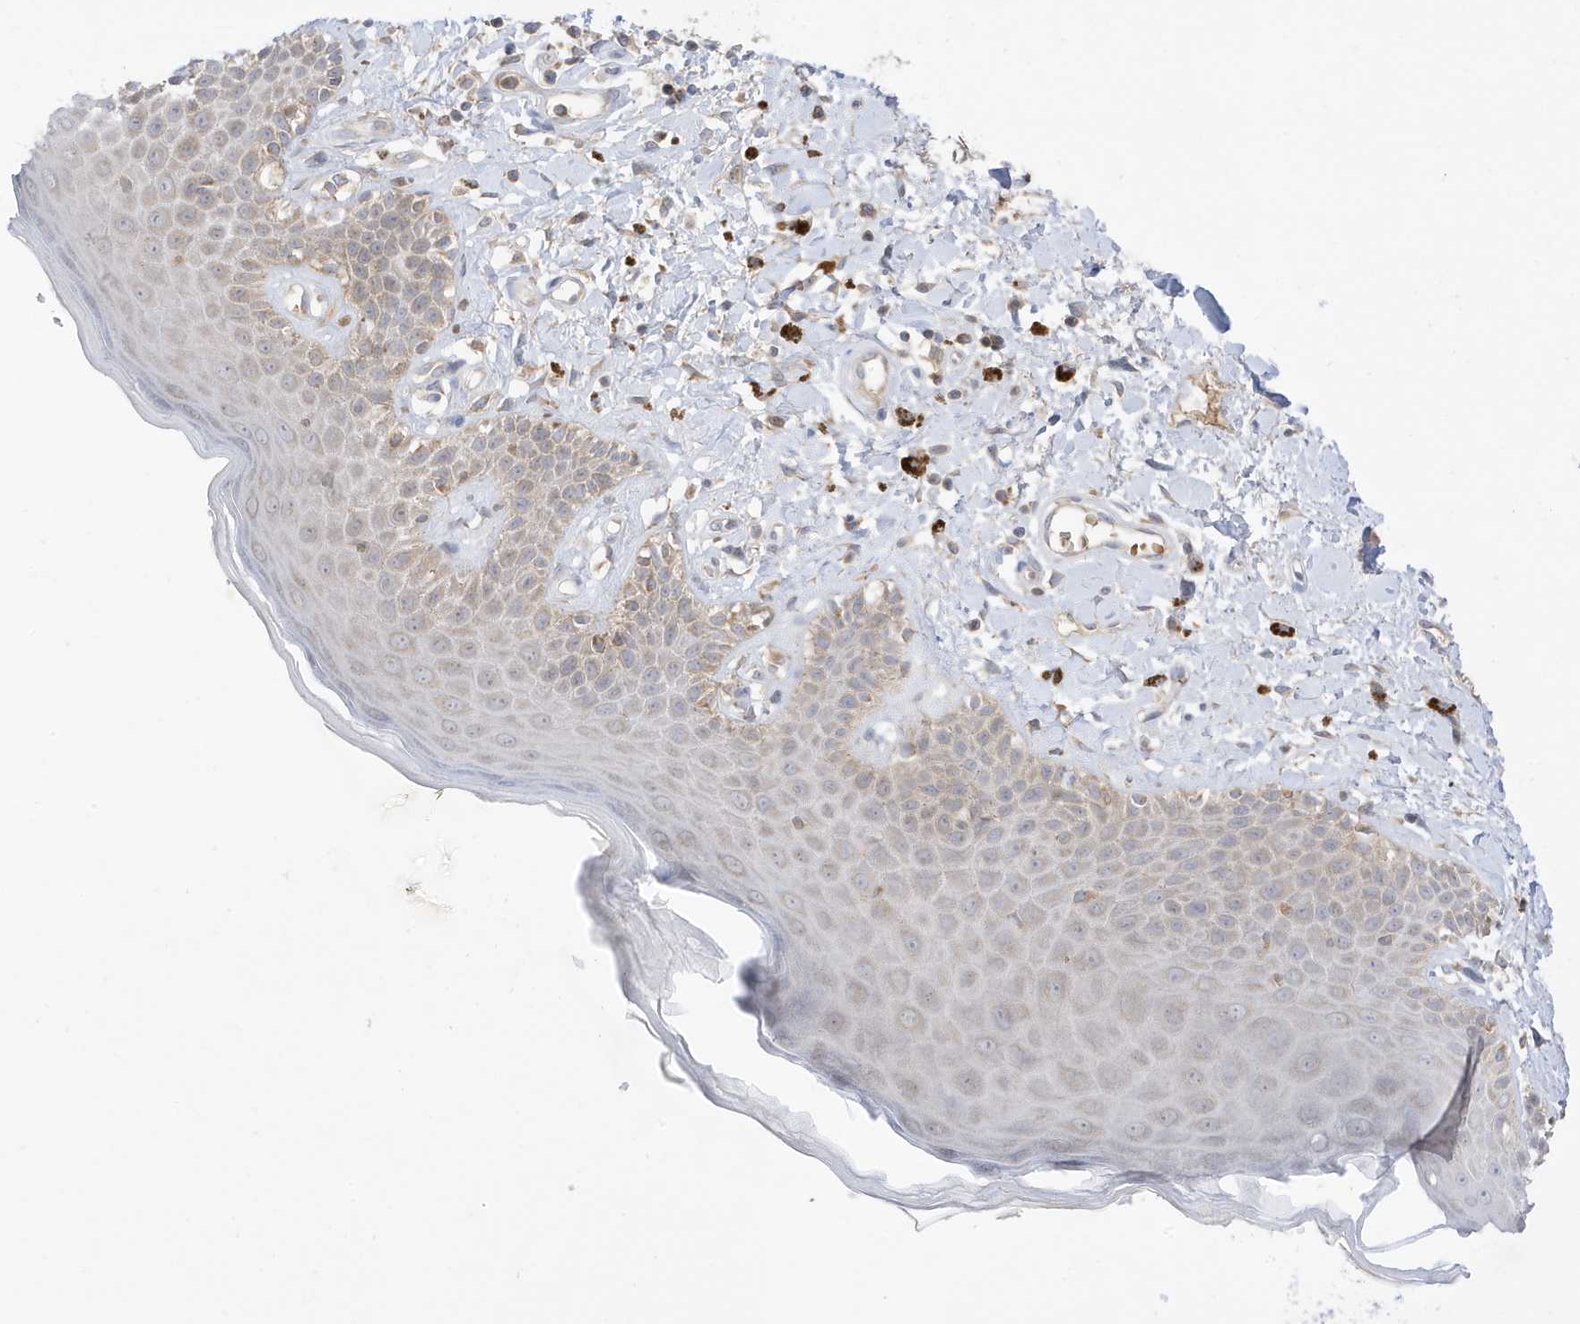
{"staining": {"intensity": "moderate", "quantity": "25%-75%", "location": "cytoplasmic/membranous"}, "tissue": "skin", "cell_type": "Epidermal cells", "image_type": "normal", "snomed": [{"axis": "morphology", "description": "Normal tissue, NOS"}, {"axis": "topography", "description": "Anal"}], "caption": "This photomicrograph reveals unremarkable skin stained with IHC to label a protein in brown. The cytoplasmic/membranous of epidermal cells show moderate positivity for the protein. Nuclei are counter-stained blue.", "gene": "NPPC", "patient": {"sex": "female", "age": 78}}